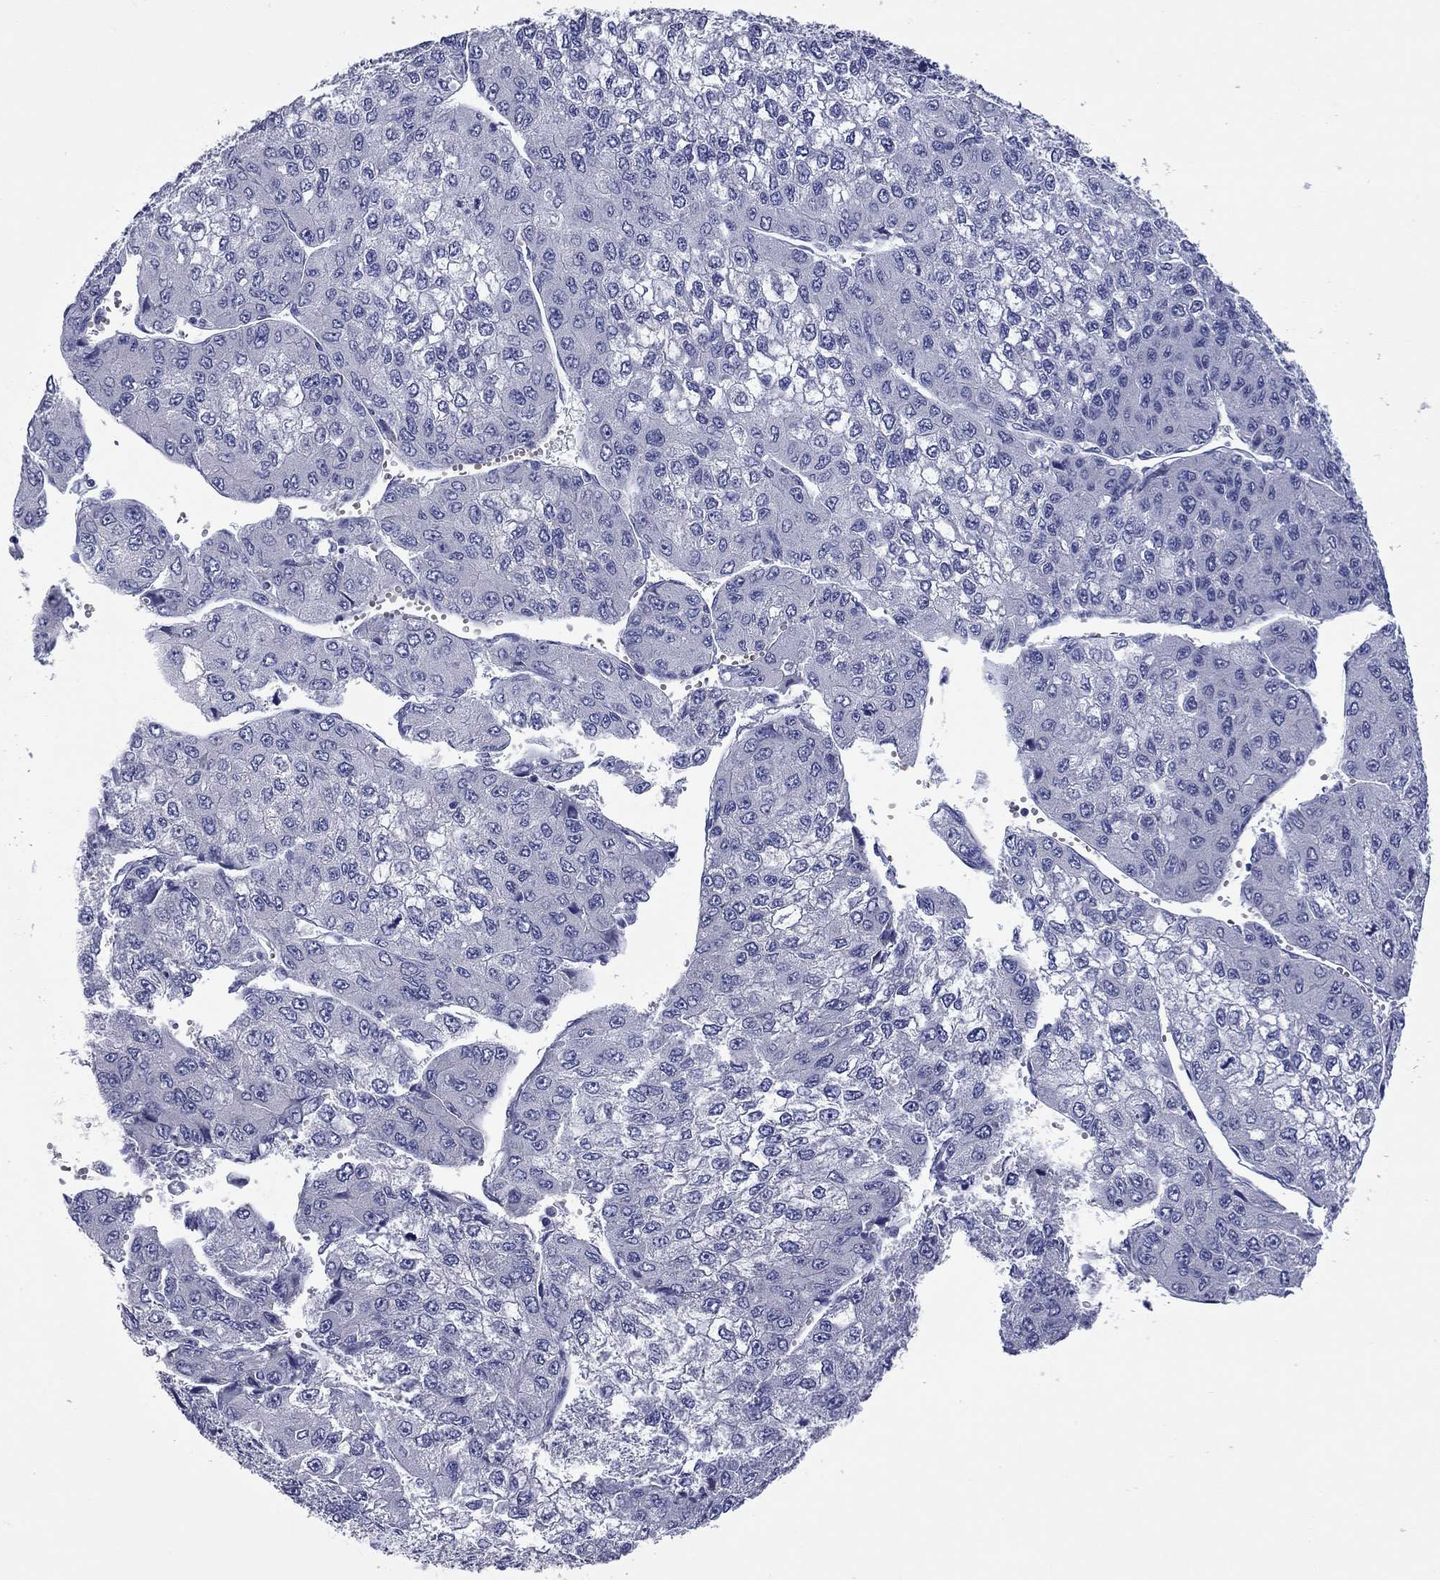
{"staining": {"intensity": "negative", "quantity": "none", "location": "none"}, "tissue": "liver cancer", "cell_type": "Tumor cells", "image_type": "cancer", "snomed": [{"axis": "morphology", "description": "Carcinoma, Hepatocellular, NOS"}, {"axis": "topography", "description": "Liver"}], "caption": "Tumor cells are negative for brown protein staining in liver cancer (hepatocellular carcinoma).", "gene": "UNC119B", "patient": {"sex": "female", "age": 66}}